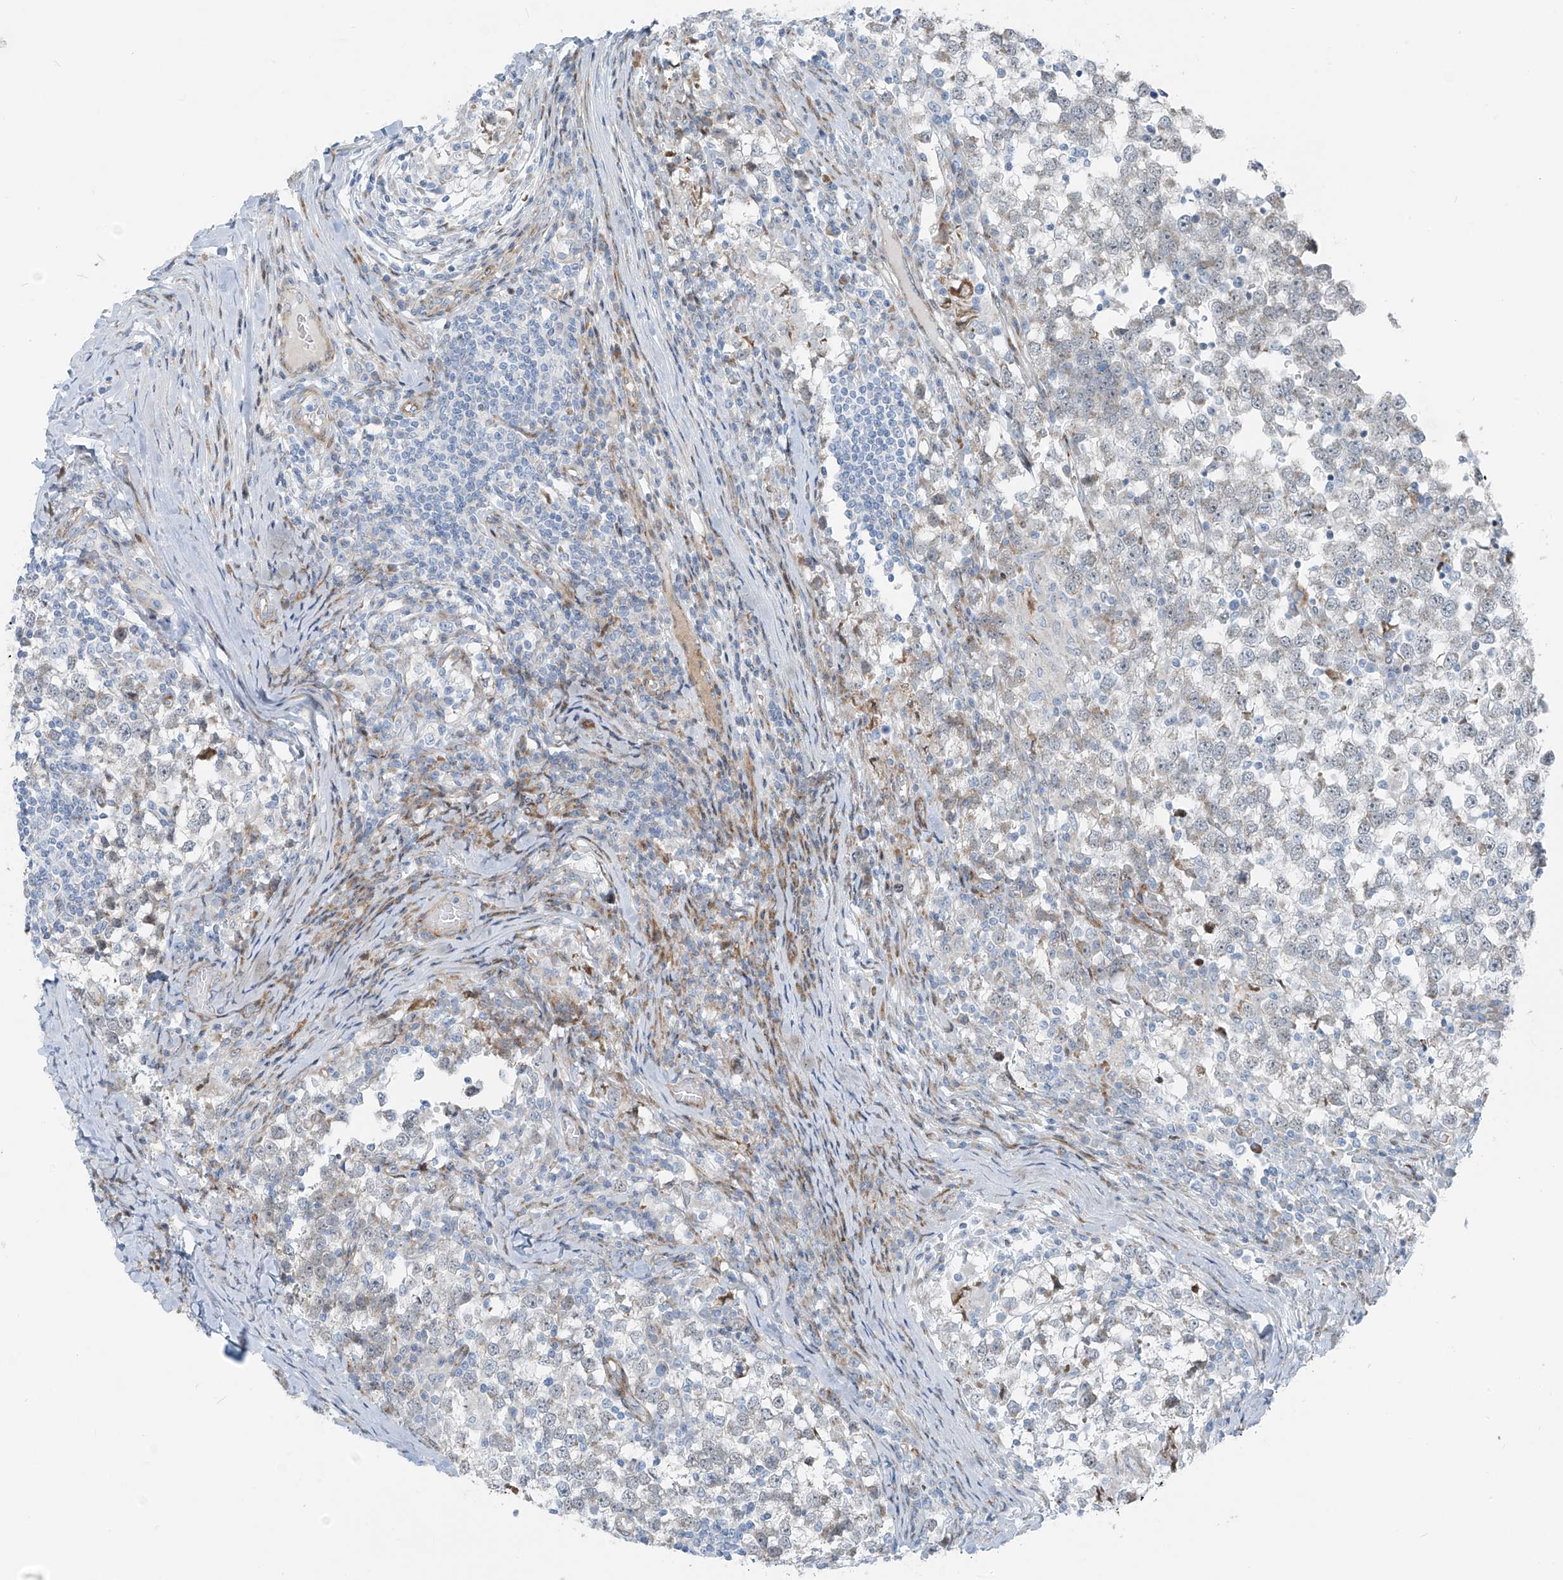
{"staining": {"intensity": "negative", "quantity": "none", "location": "none"}, "tissue": "testis cancer", "cell_type": "Tumor cells", "image_type": "cancer", "snomed": [{"axis": "morphology", "description": "Seminoma, NOS"}, {"axis": "topography", "description": "Testis"}], "caption": "Tumor cells show no significant expression in testis seminoma. (DAB (3,3'-diaminobenzidine) immunohistochemistry (IHC) with hematoxylin counter stain).", "gene": "HIC2", "patient": {"sex": "male", "age": 65}}